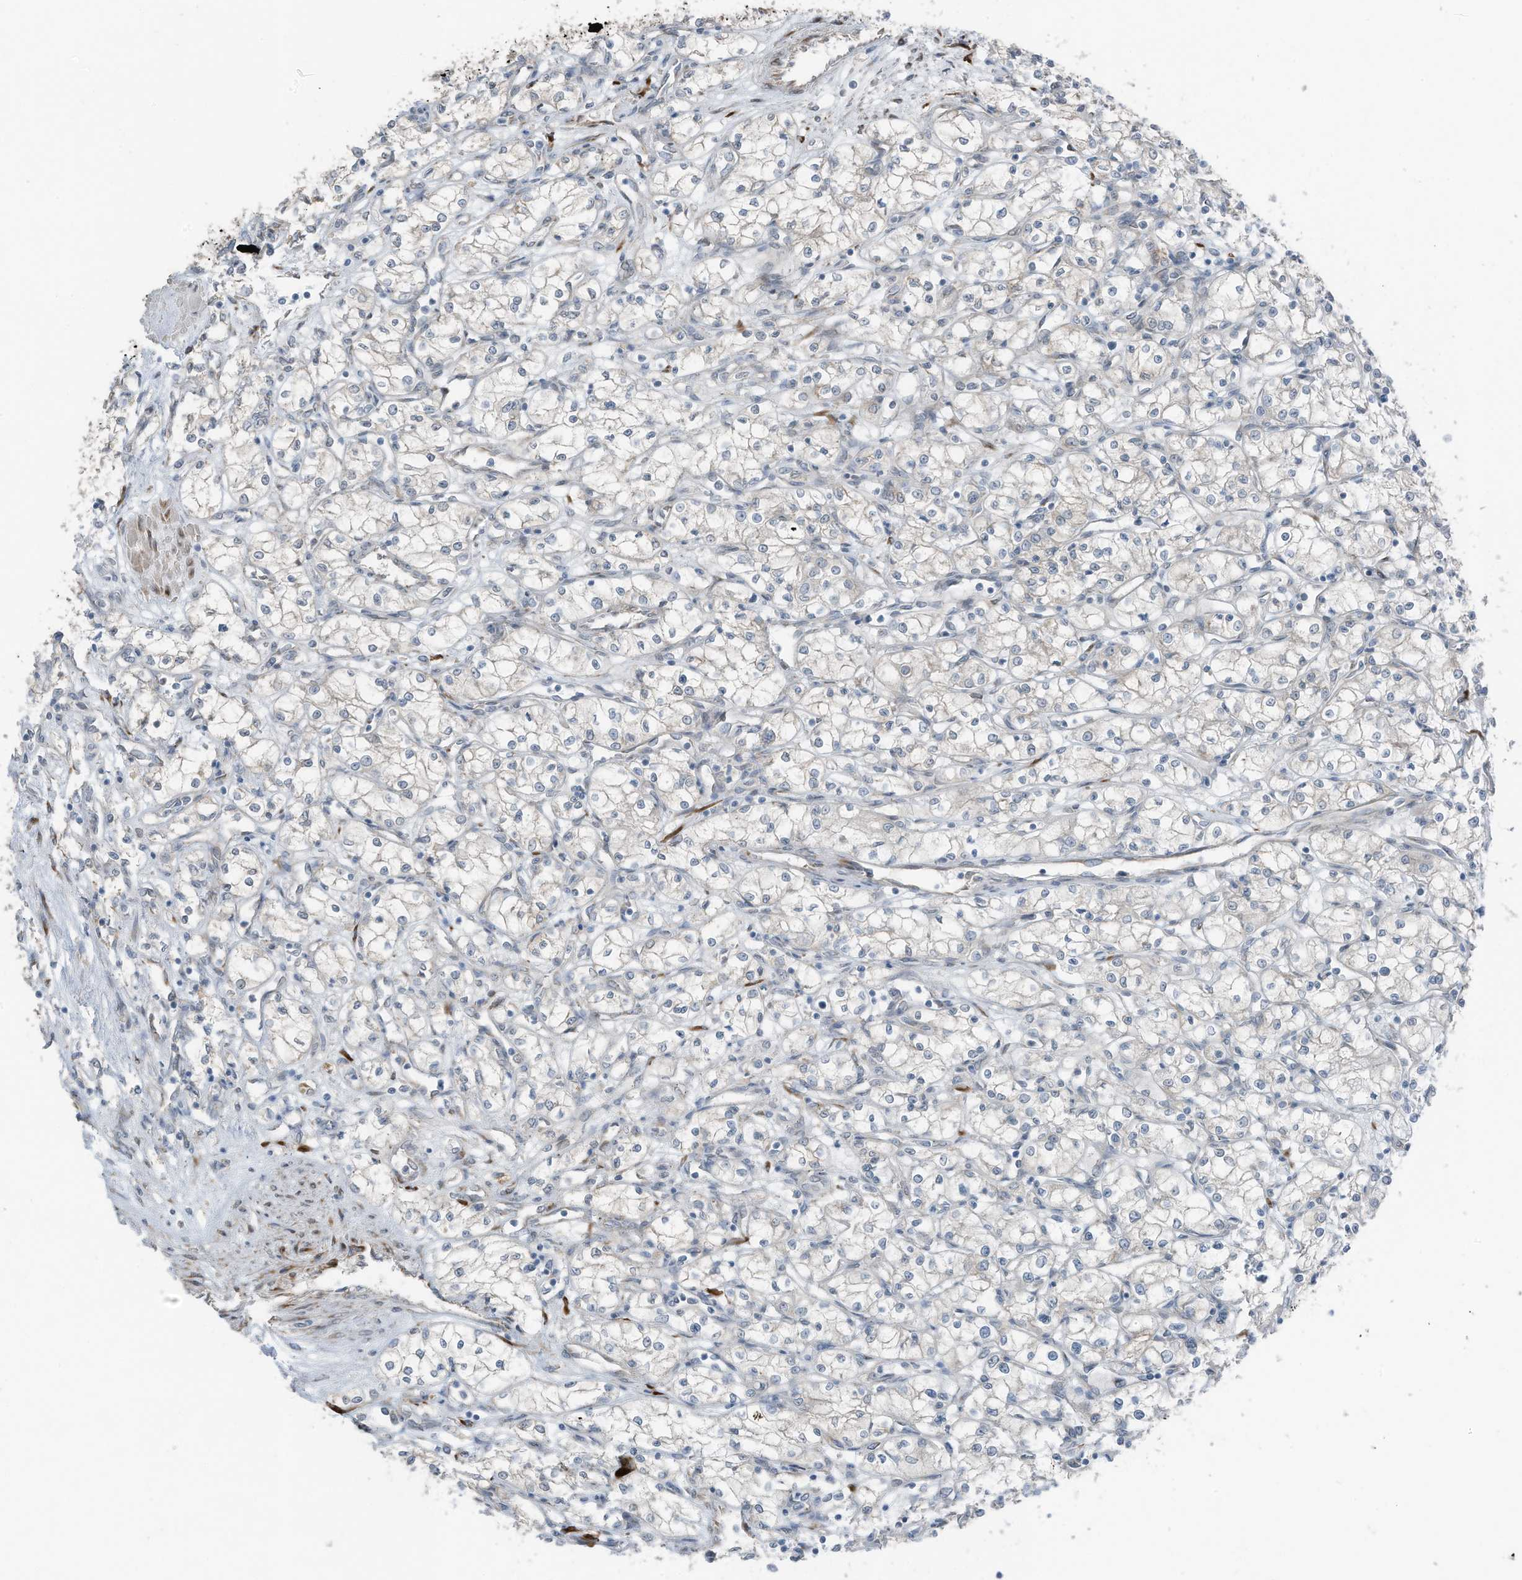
{"staining": {"intensity": "negative", "quantity": "none", "location": "none"}, "tissue": "renal cancer", "cell_type": "Tumor cells", "image_type": "cancer", "snomed": [{"axis": "morphology", "description": "Adenocarcinoma, NOS"}, {"axis": "topography", "description": "Kidney"}], "caption": "High power microscopy image of an IHC photomicrograph of renal adenocarcinoma, revealing no significant expression in tumor cells.", "gene": "ARHGEF33", "patient": {"sex": "male", "age": 59}}